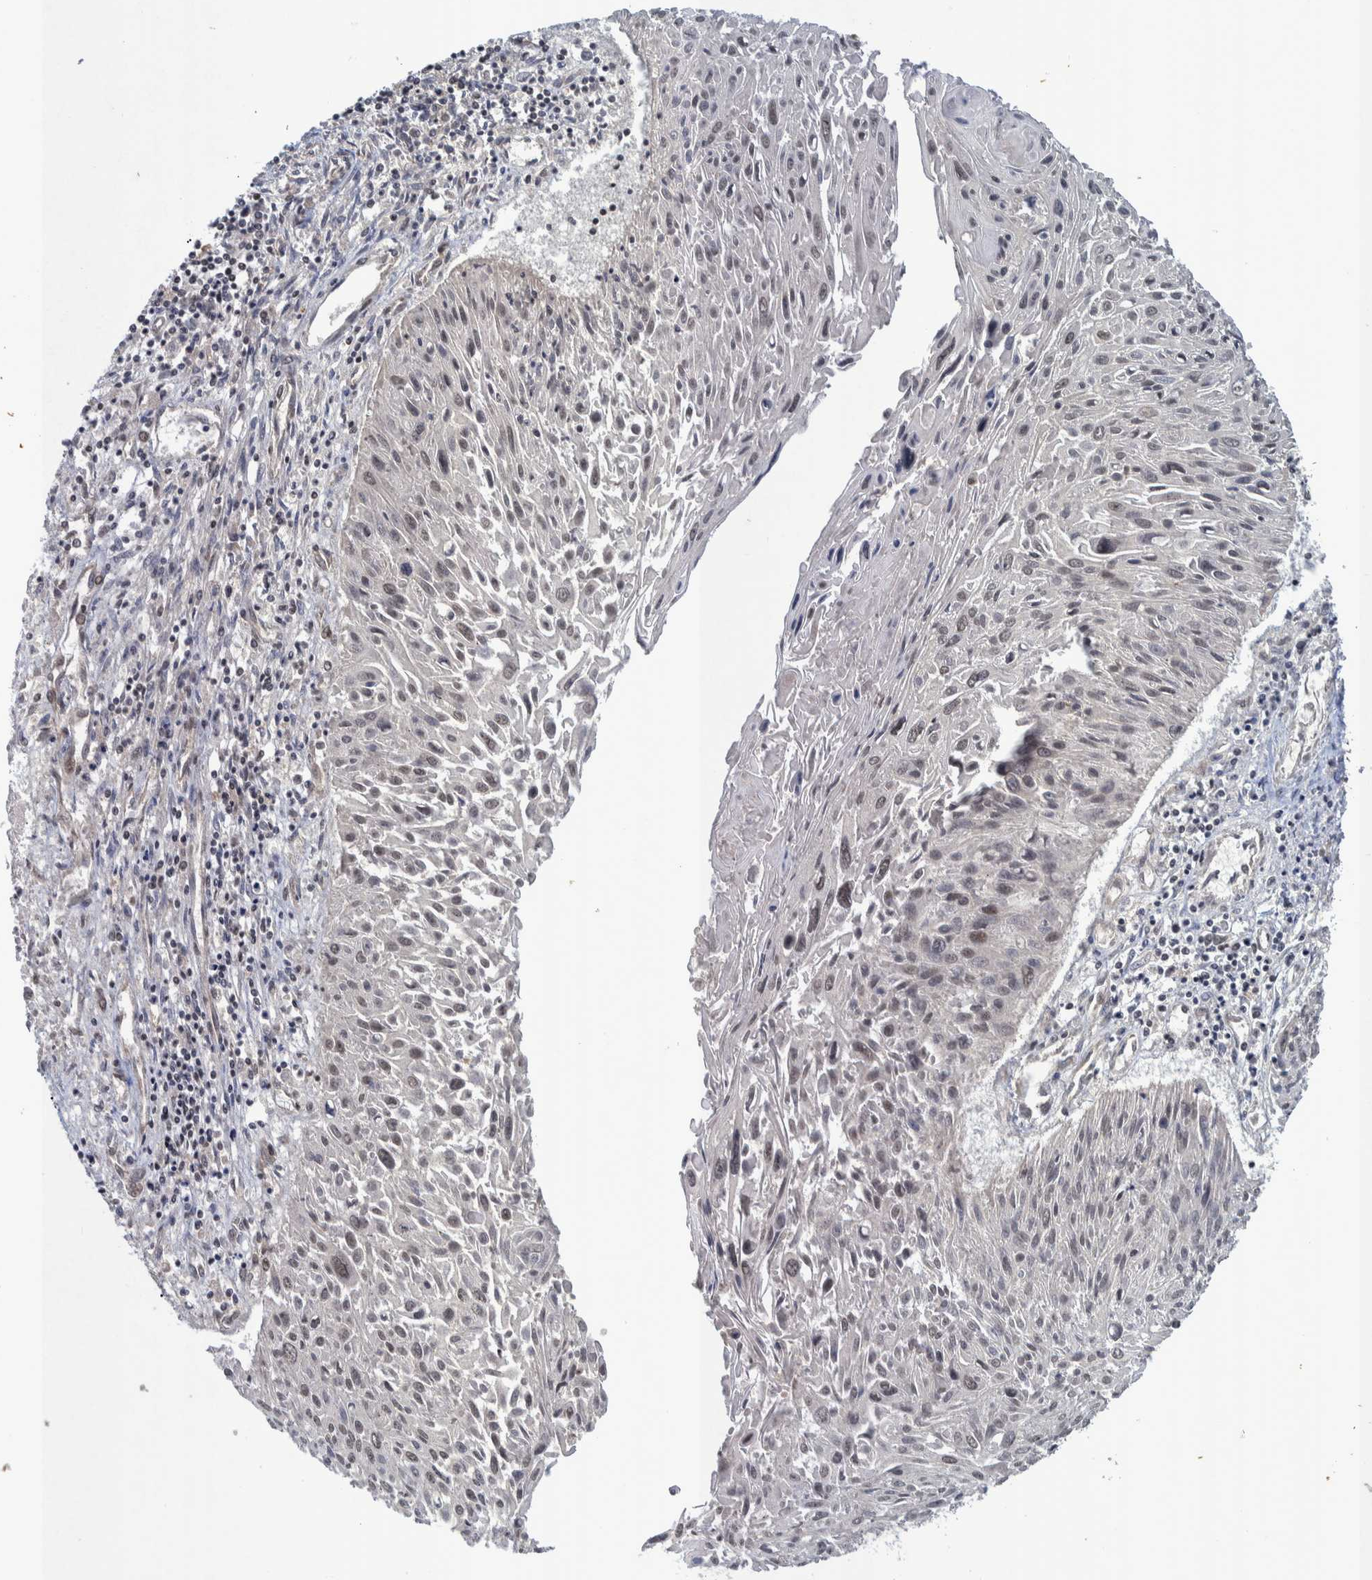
{"staining": {"intensity": "weak", "quantity": "<25%", "location": "nuclear"}, "tissue": "cervical cancer", "cell_type": "Tumor cells", "image_type": "cancer", "snomed": [{"axis": "morphology", "description": "Squamous cell carcinoma, NOS"}, {"axis": "topography", "description": "Cervix"}], "caption": "A micrograph of cervical cancer (squamous cell carcinoma) stained for a protein exhibits no brown staining in tumor cells.", "gene": "MRPS7", "patient": {"sex": "female", "age": 51}}